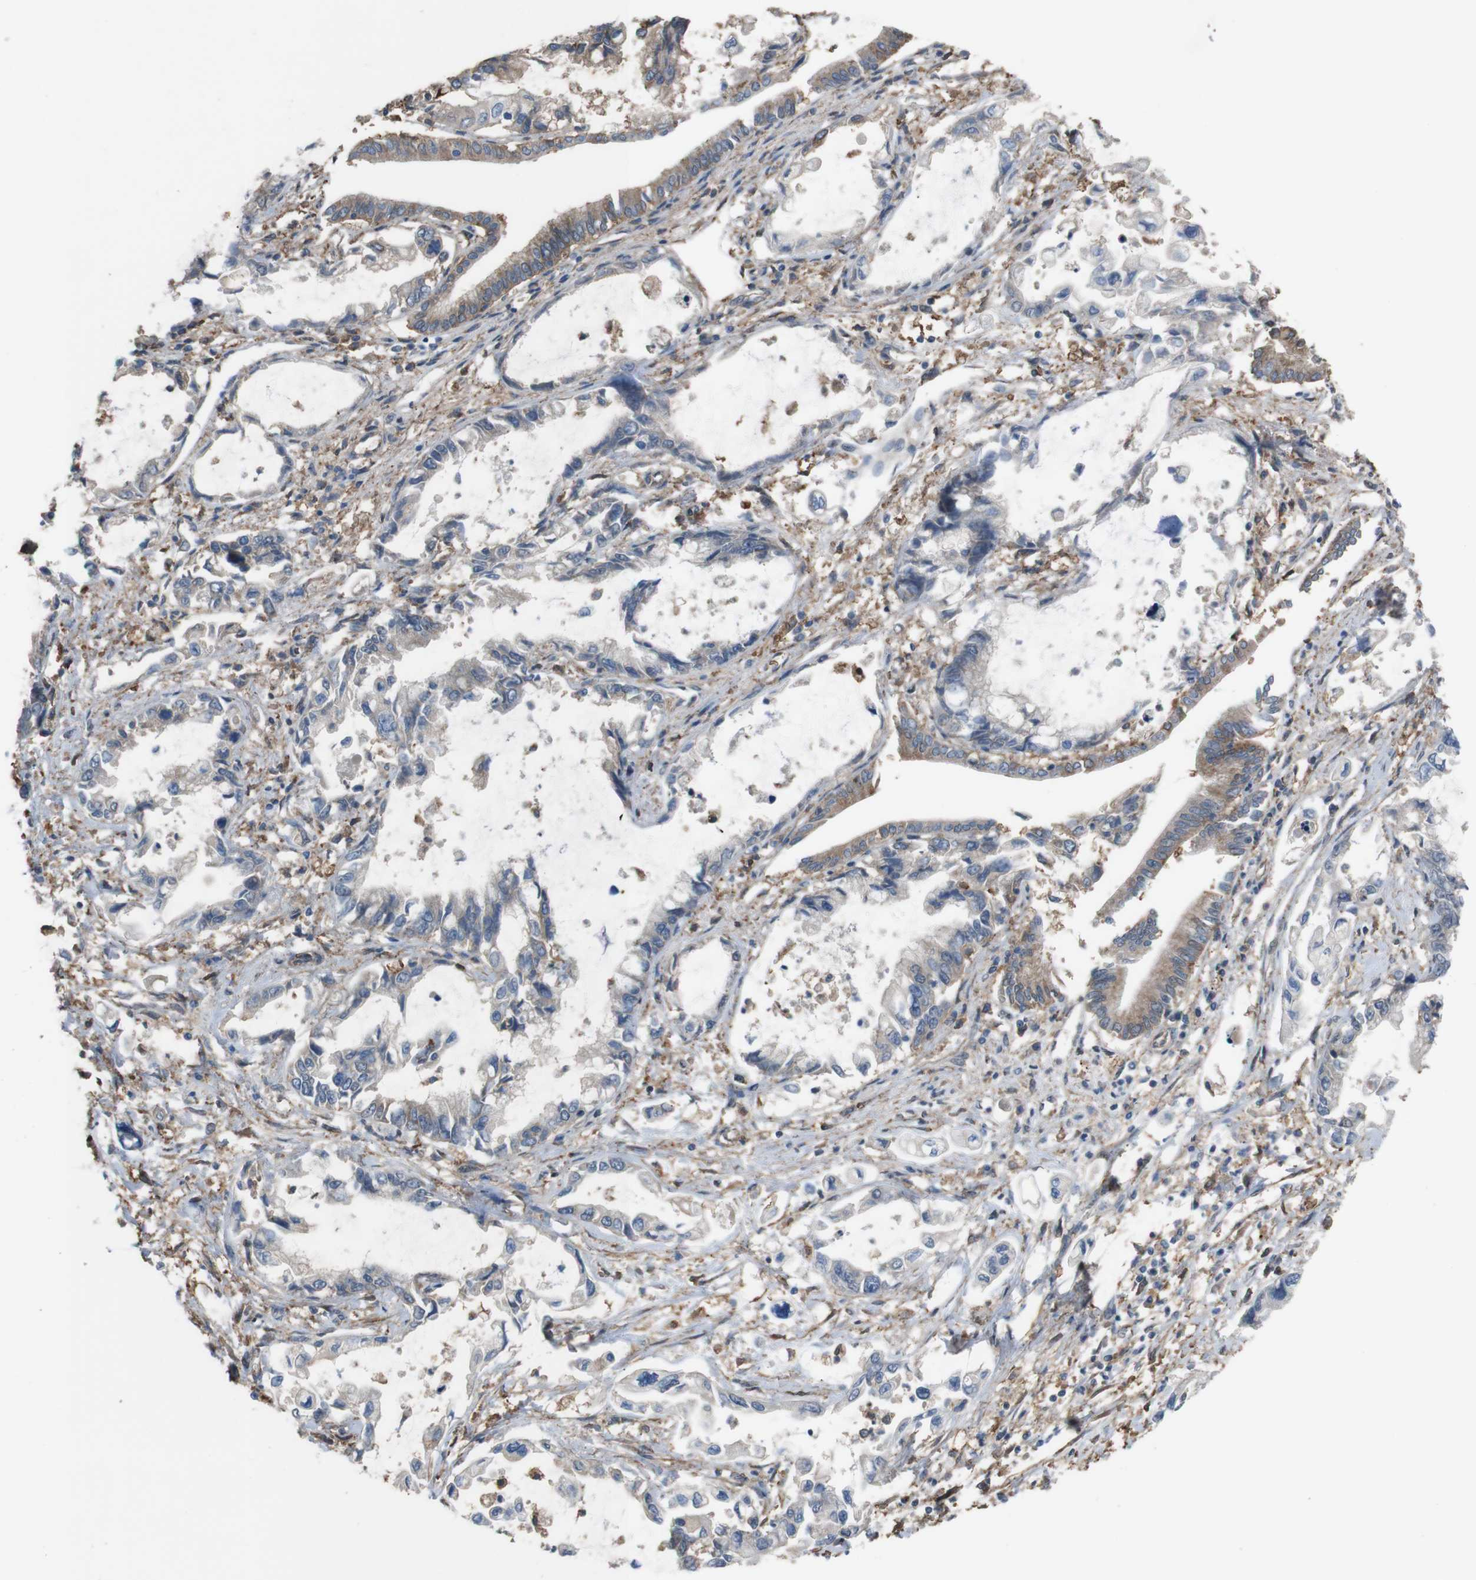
{"staining": {"intensity": "weak", "quantity": "<25%", "location": "cytoplasmic/membranous"}, "tissue": "pancreatic cancer", "cell_type": "Tumor cells", "image_type": "cancer", "snomed": [{"axis": "morphology", "description": "Adenocarcinoma, NOS"}, {"axis": "topography", "description": "Pancreas"}], "caption": "DAB (3,3'-diaminobenzidine) immunohistochemical staining of pancreatic cancer (adenocarcinoma) shows no significant staining in tumor cells. The staining was performed using DAB to visualize the protein expression in brown, while the nuclei were stained in blue with hematoxylin (Magnification: 20x).", "gene": "ATP2B1", "patient": {"sex": "male", "age": 56}}